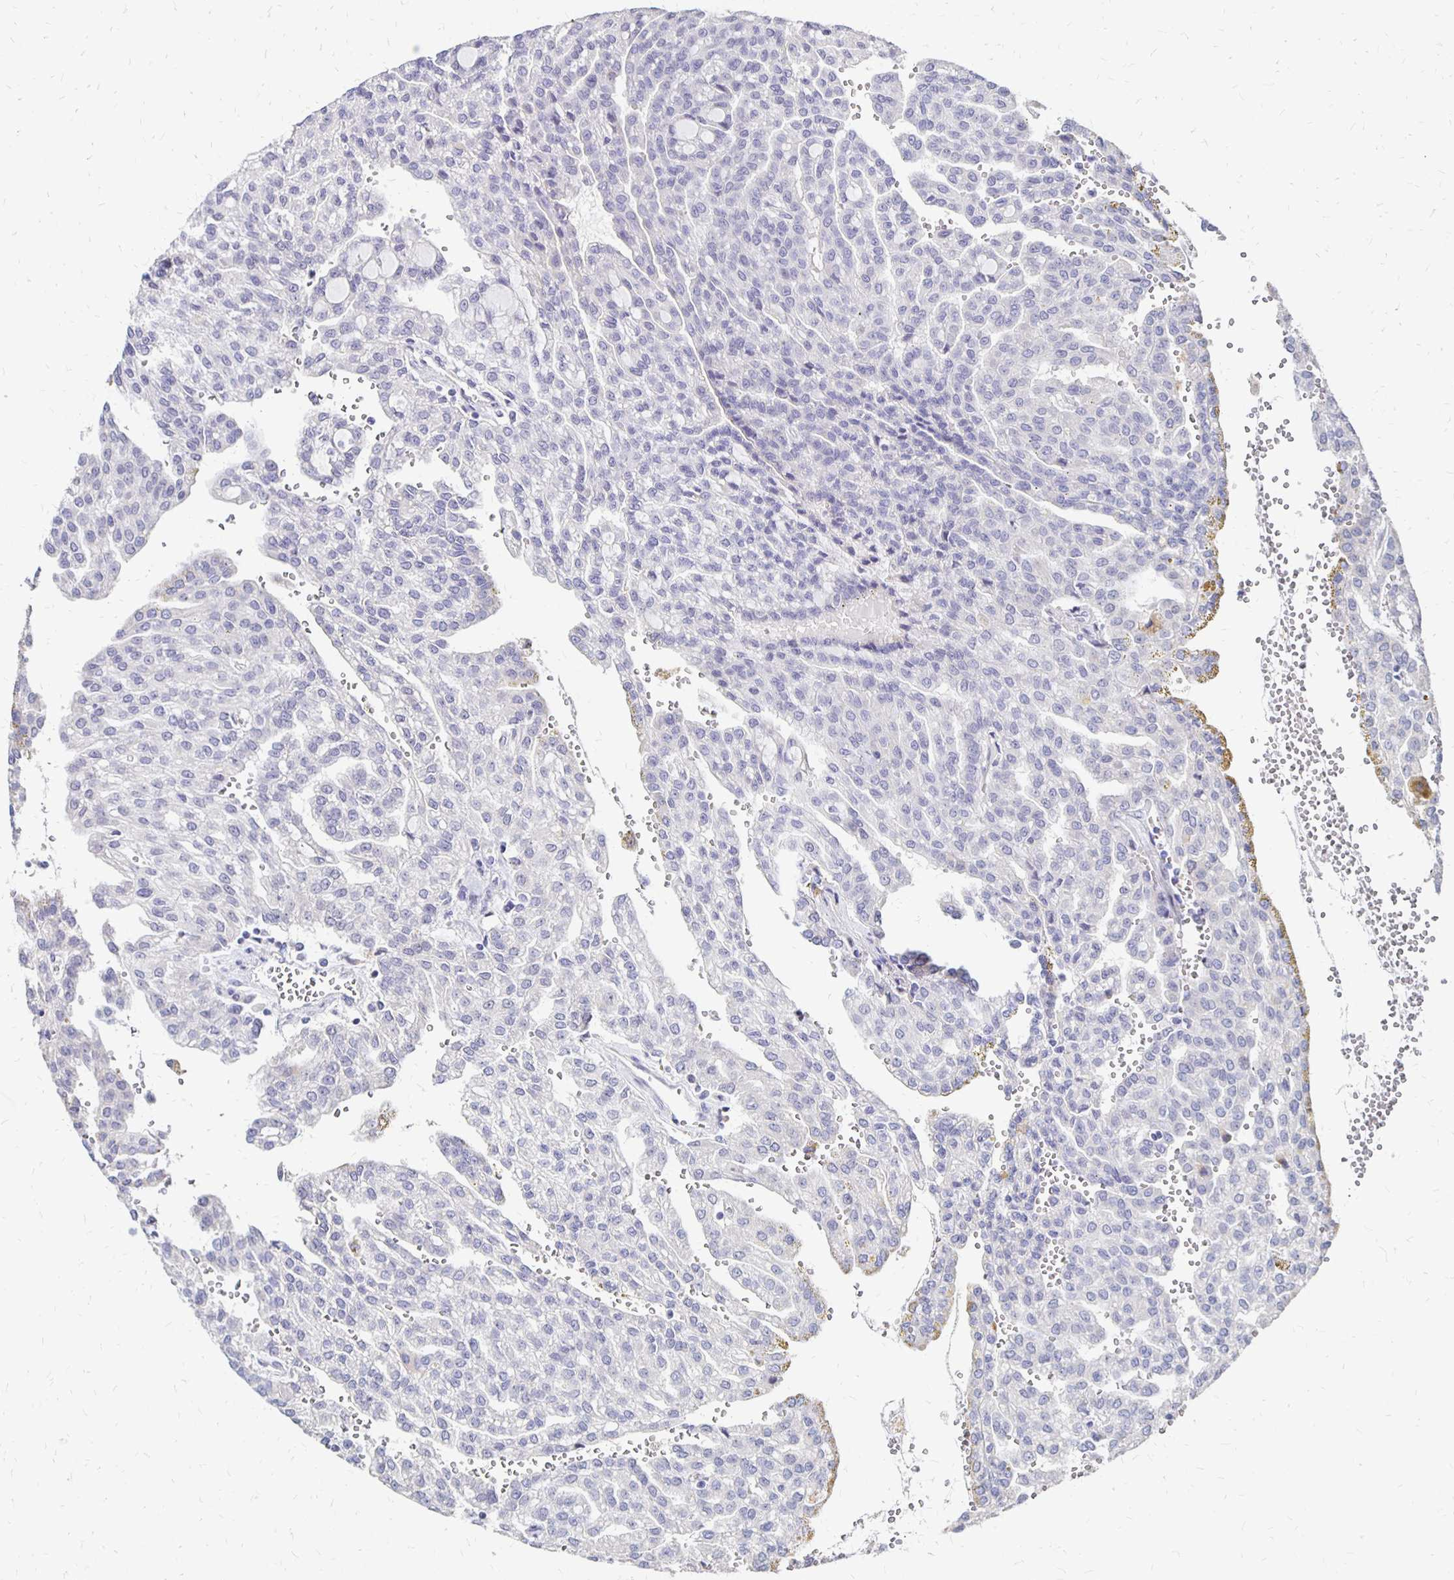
{"staining": {"intensity": "negative", "quantity": "none", "location": "none"}, "tissue": "renal cancer", "cell_type": "Tumor cells", "image_type": "cancer", "snomed": [{"axis": "morphology", "description": "Adenocarcinoma, NOS"}, {"axis": "topography", "description": "Kidney"}], "caption": "A high-resolution histopathology image shows immunohistochemistry staining of renal cancer (adenocarcinoma), which demonstrates no significant staining in tumor cells.", "gene": "ATOSB", "patient": {"sex": "male", "age": 63}}